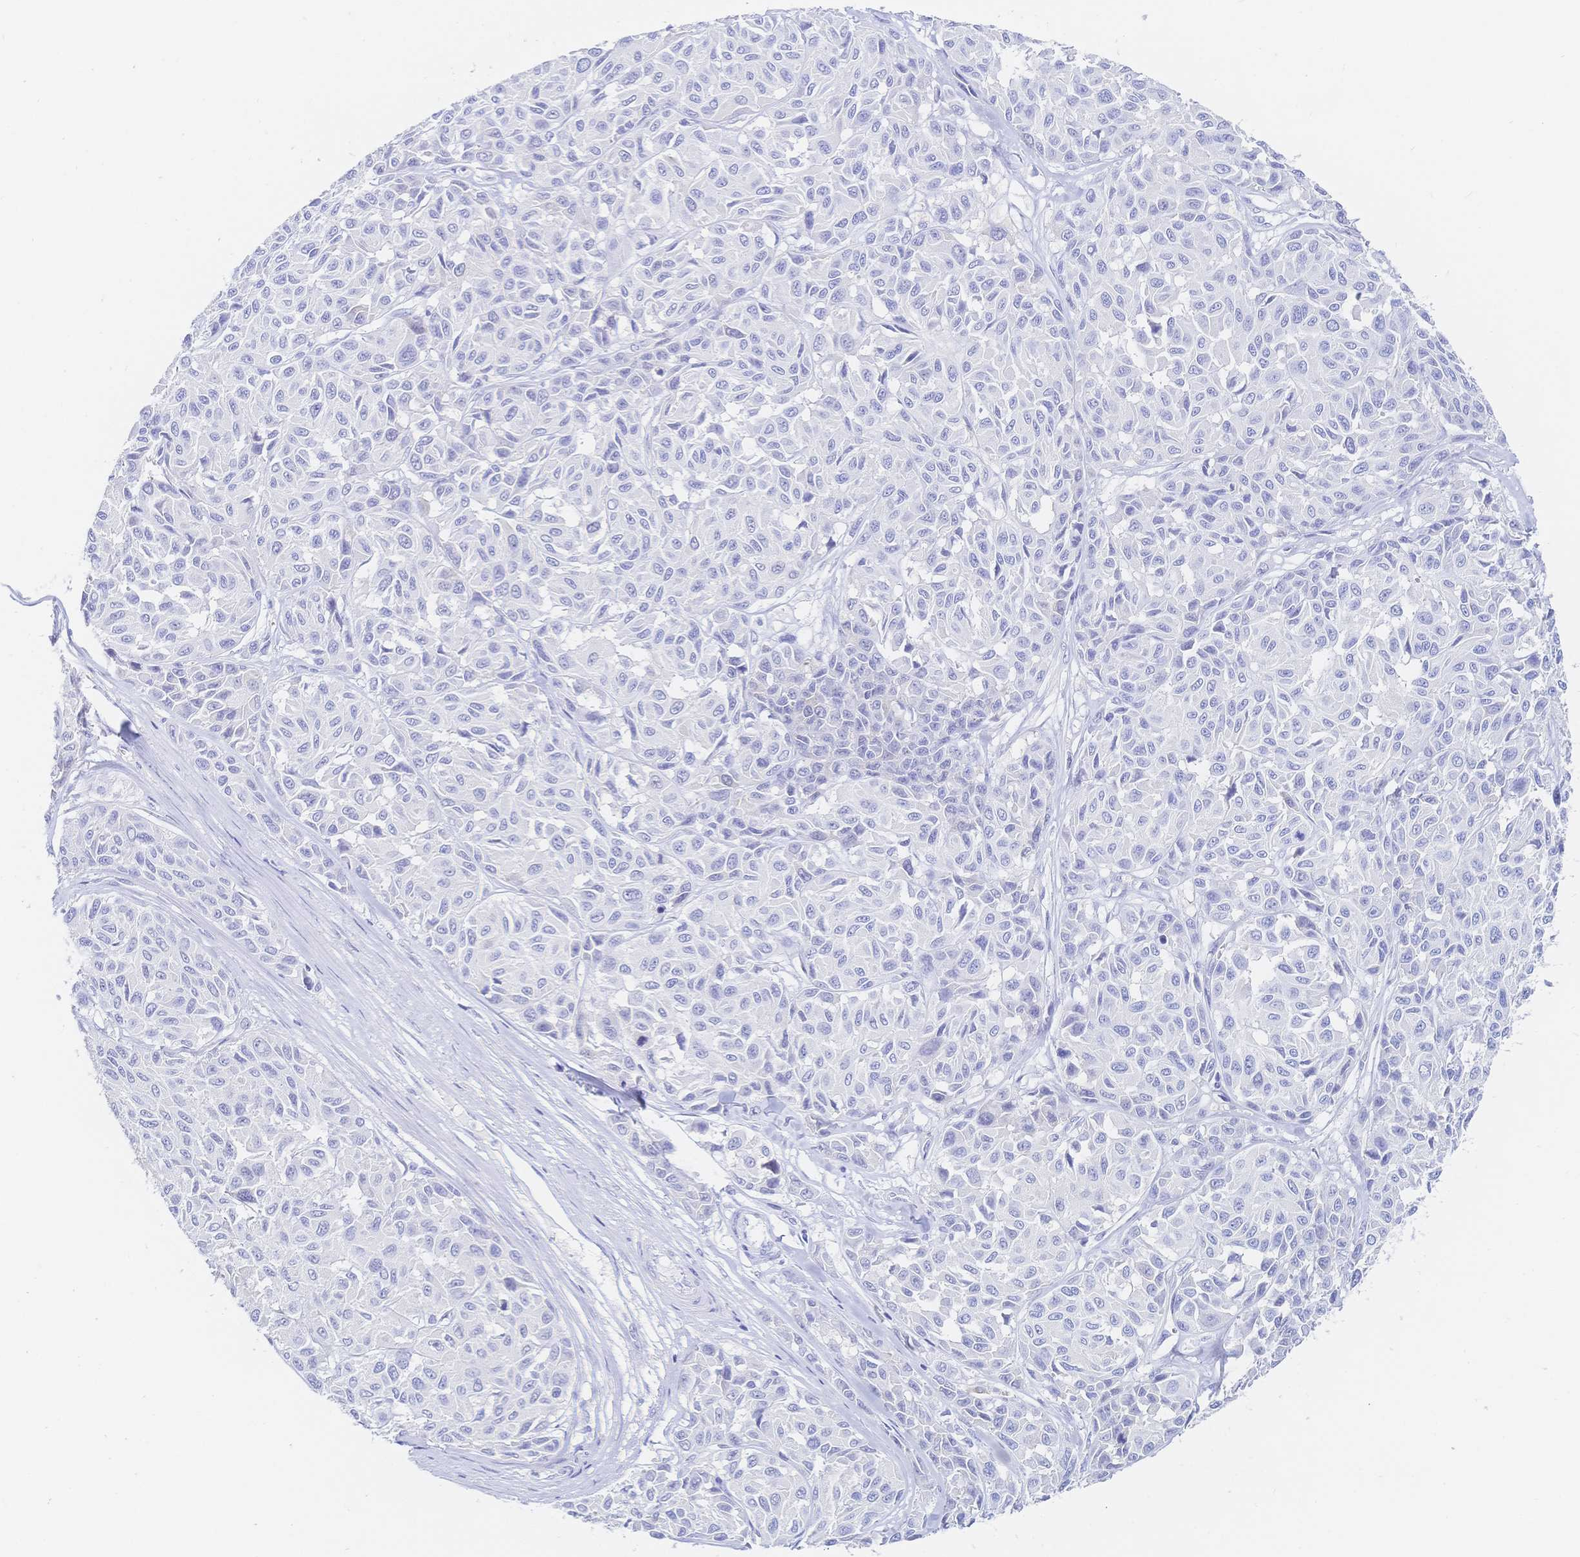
{"staining": {"intensity": "negative", "quantity": "none", "location": "none"}, "tissue": "melanoma", "cell_type": "Tumor cells", "image_type": "cancer", "snomed": [{"axis": "morphology", "description": "Malignant melanoma, NOS"}, {"axis": "topography", "description": "Skin"}], "caption": "High power microscopy micrograph of an immunohistochemistry (IHC) micrograph of malignant melanoma, revealing no significant positivity in tumor cells.", "gene": "RRM1", "patient": {"sex": "female", "age": 66}}